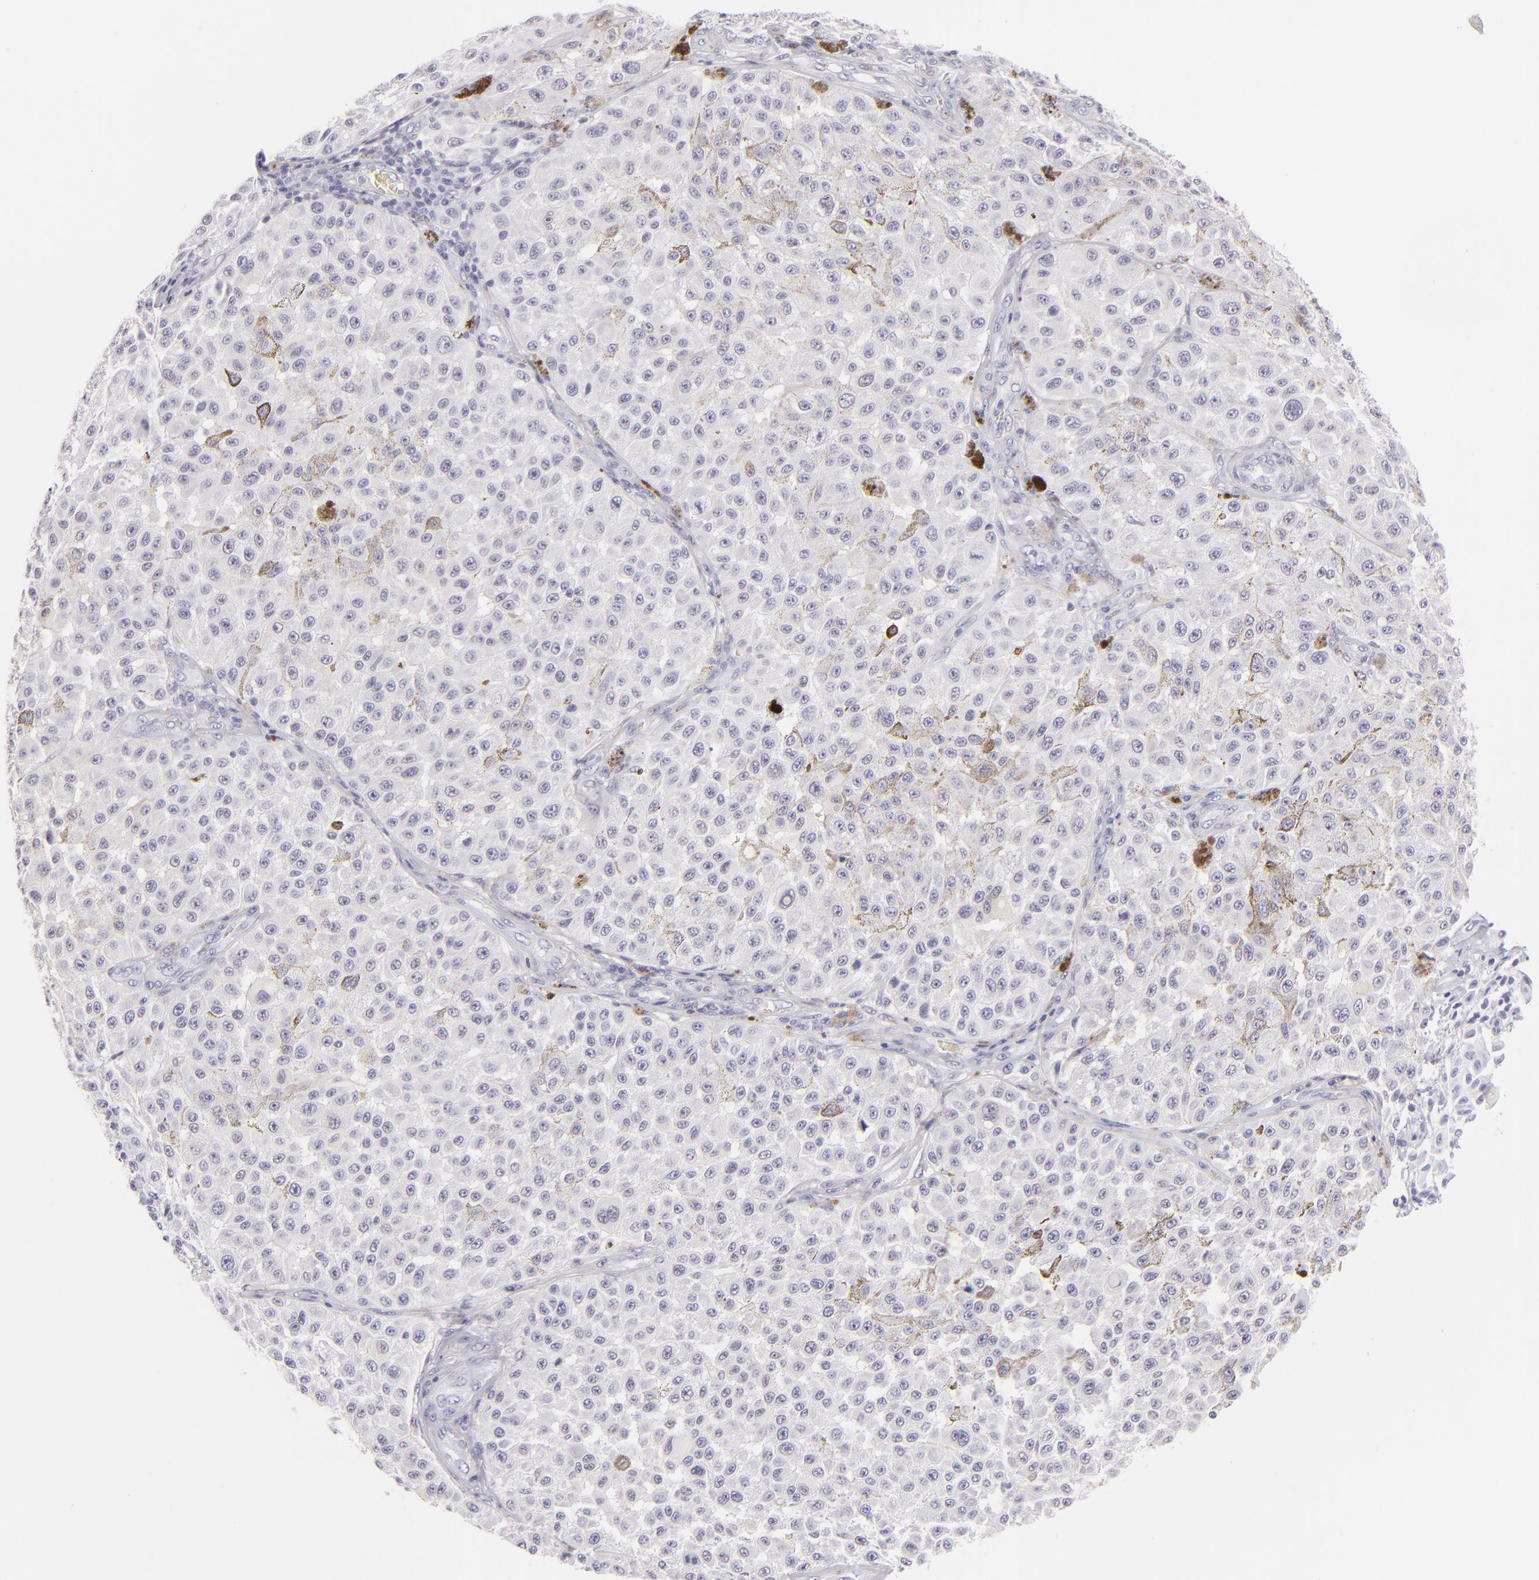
{"staining": {"intensity": "negative", "quantity": "none", "location": "none"}, "tissue": "melanoma", "cell_type": "Tumor cells", "image_type": "cancer", "snomed": [{"axis": "morphology", "description": "Malignant melanoma, NOS"}, {"axis": "topography", "description": "Skin"}], "caption": "The photomicrograph exhibits no significant expression in tumor cells of malignant melanoma.", "gene": "FLG", "patient": {"sex": "female", "age": 64}}